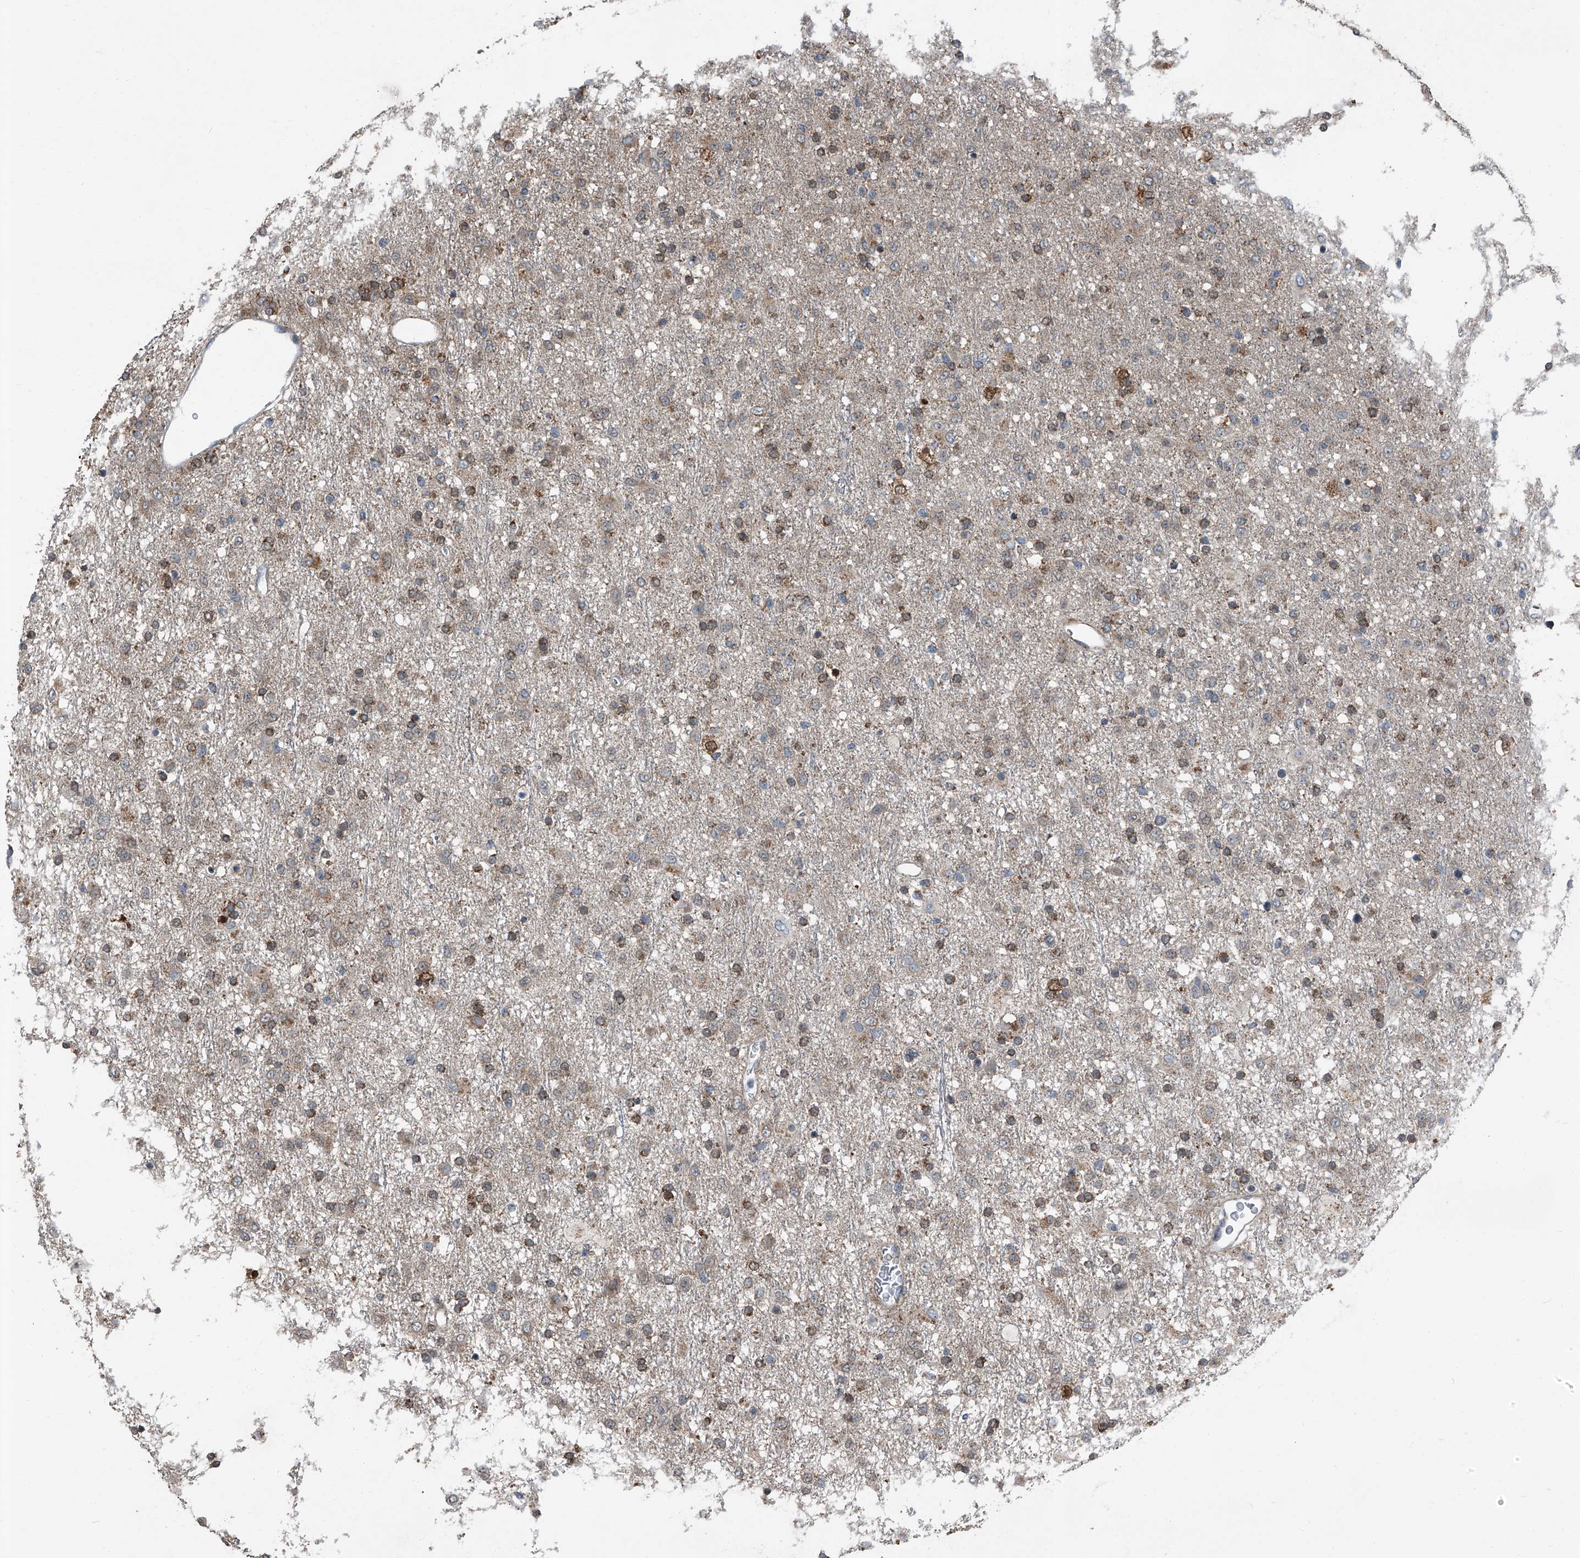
{"staining": {"intensity": "moderate", "quantity": ">75%", "location": "cytoplasmic/membranous"}, "tissue": "glioma", "cell_type": "Tumor cells", "image_type": "cancer", "snomed": [{"axis": "morphology", "description": "Glioma, malignant, Low grade"}, {"axis": "topography", "description": "Brain"}], "caption": "Glioma stained for a protein (brown) displays moderate cytoplasmic/membranous positive staining in approximately >75% of tumor cells.", "gene": "CHRNA7", "patient": {"sex": "male", "age": 65}}